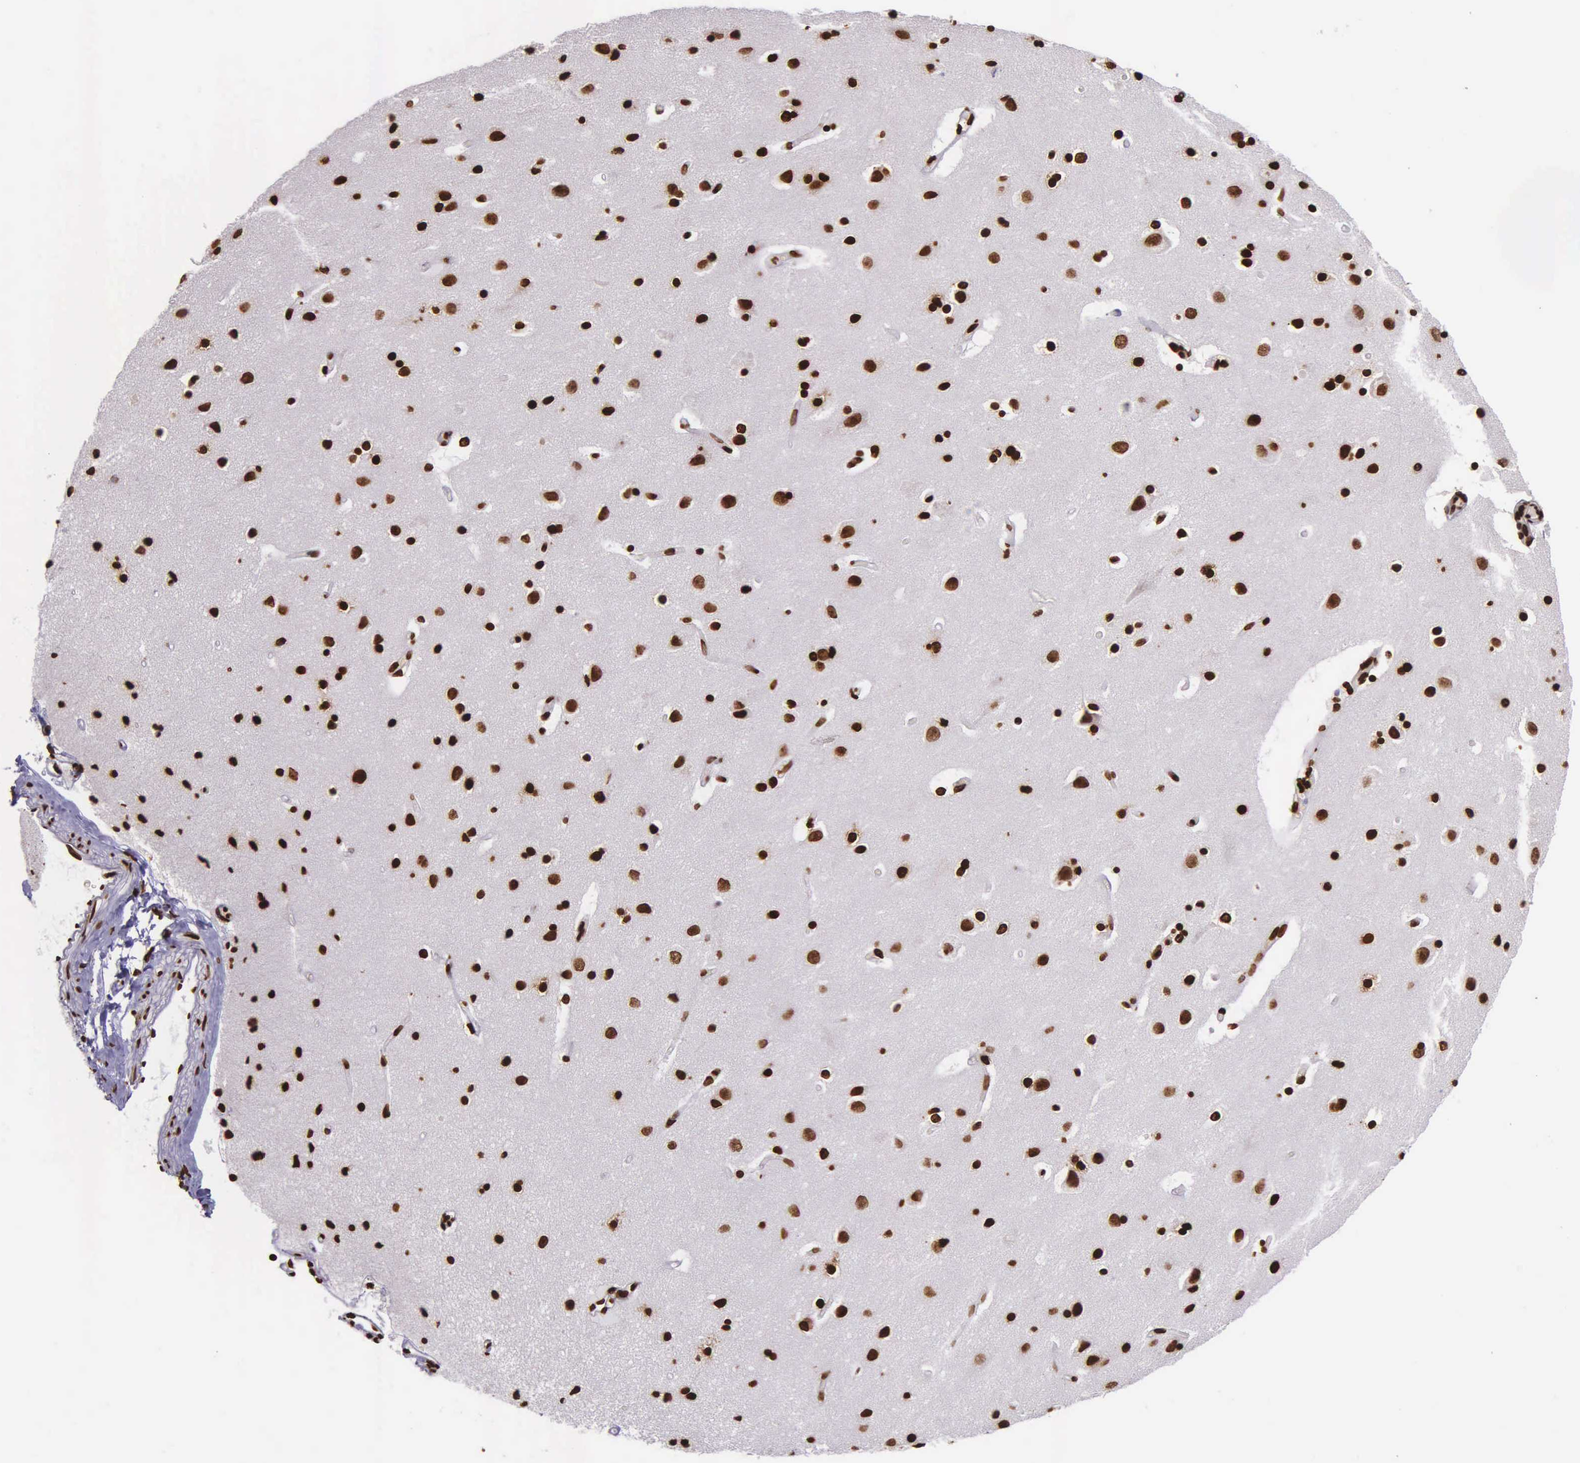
{"staining": {"intensity": "strong", "quantity": ">75%", "location": "nuclear"}, "tissue": "caudate", "cell_type": "Glial cells", "image_type": "normal", "snomed": [{"axis": "morphology", "description": "Normal tissue, NOS"}, {"axis": "topography", "description": "Lateral ventricle wall"}], "caption": "IHC photomicrograph of benign caudate: human caudate stained using immunohistochemistry reveals high levels of strong protein expression localized specifically in the nuclear of glial cells, appearing as a nuclear brown color.", "gene": "H1", "patient": {"sex": "female", "age": 54}}